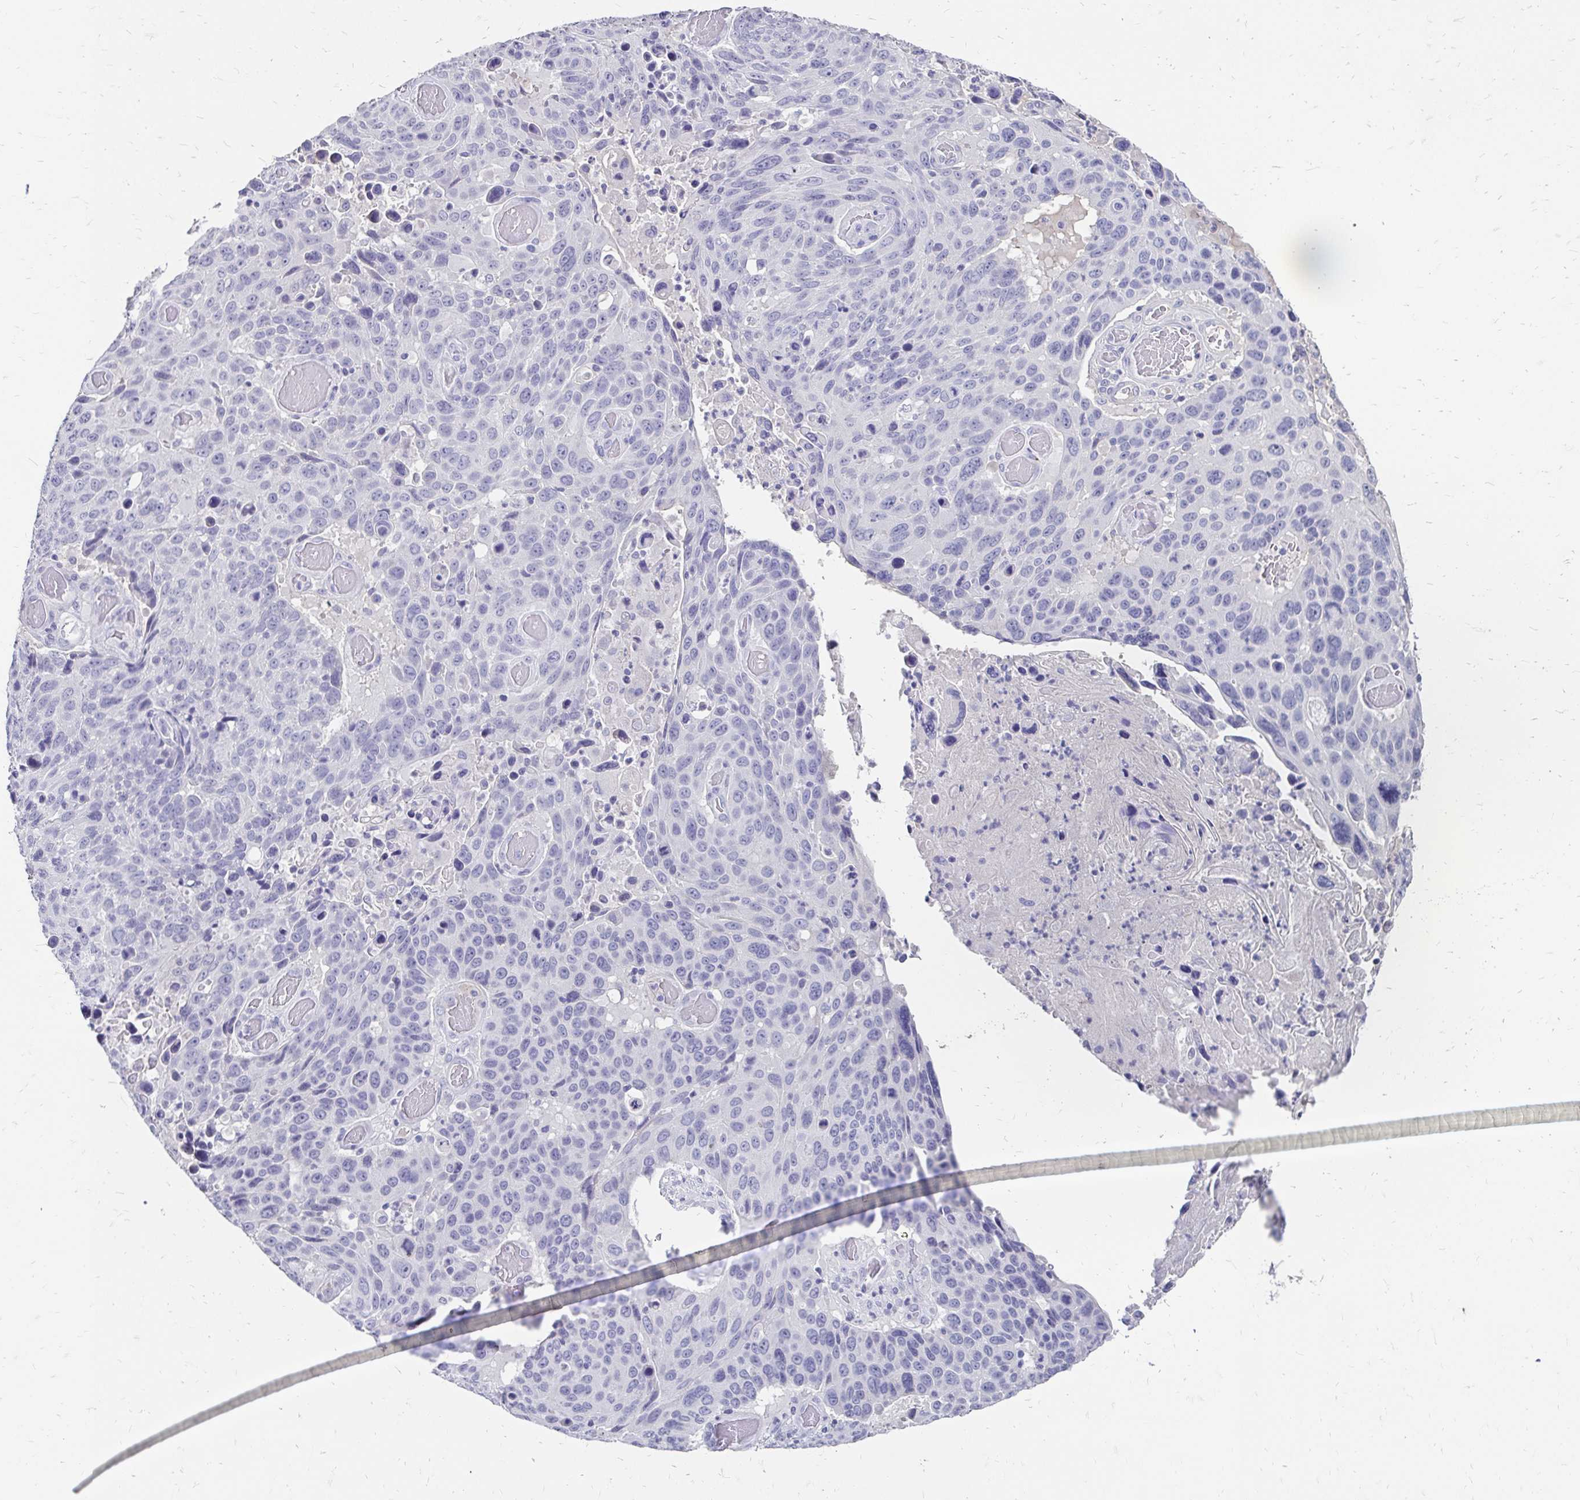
{"staining": {"intensity": "negative", "quantity": "none", "location": "none"}, "tissue": "lung cancer", "cell_type": "Tumor cells", "image_type": "cancer", "snomed": [{"axis": "morphology", "description": "Squamous cell carcinoma, NOS"}, {"axis": "topography", "description": "Lung"}], "caption": "Histopathology image shows no significant protein positivity in tumor cells of squamous cell carcinoma (lung).", "gene": "SCG3", "patient": {"sex": "male", "age": 68}}